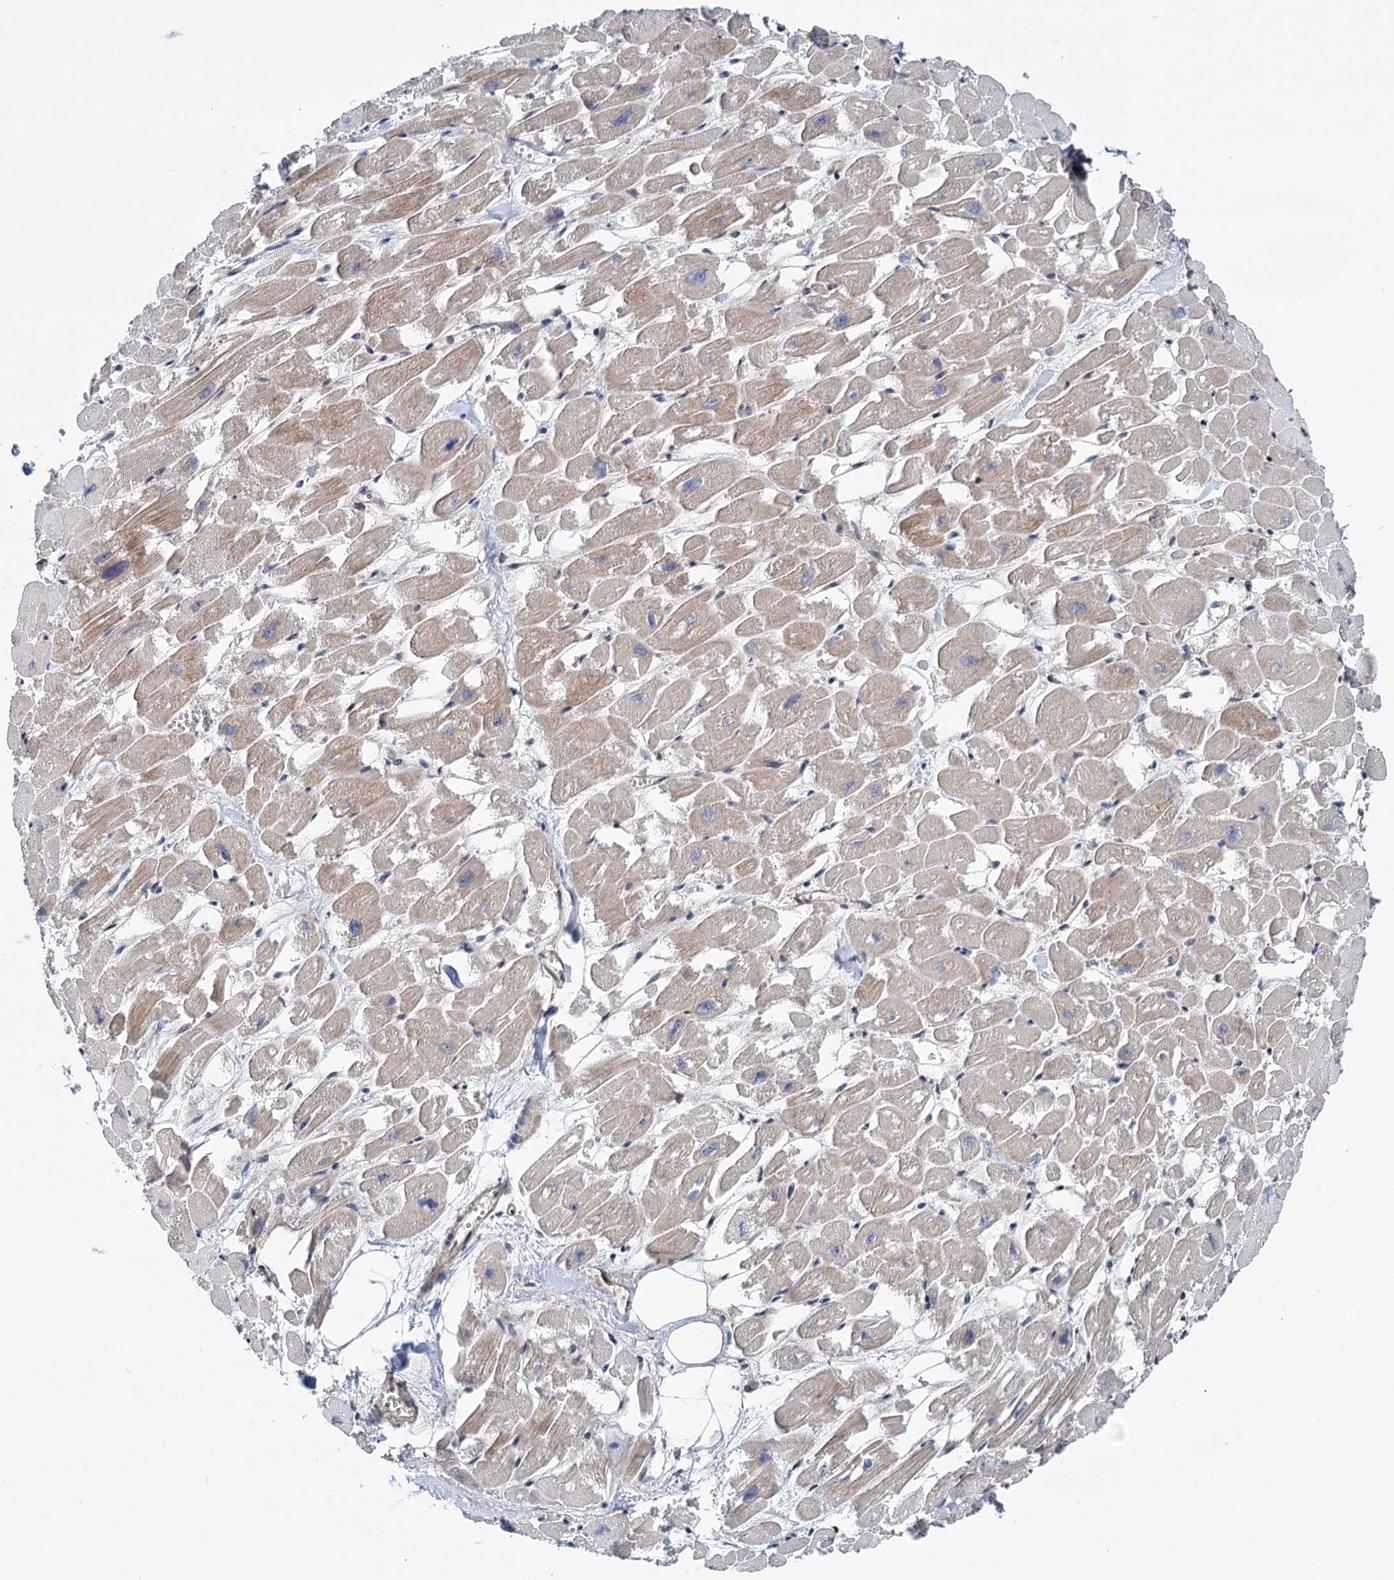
{"staining": {"intensity": "moderate", "quantity": ">75%", "location": "cytoplasmic/membranous,nuclear"}, "tissue": "heart muscle", "cell_type": "Cardiomyocytes", "image_type": "normal", "snomed": [{"axis": "morphology", "description": "Normal tissue, NOS"}, {"axis": "topography", "description": "Heart"}], "caption": "Human heart muscle stained with a protein marker exhibits moderate staining in cardiomyocytes.", "gene": "GPBP1", "patient": {"sex": "male", "age": 54}}